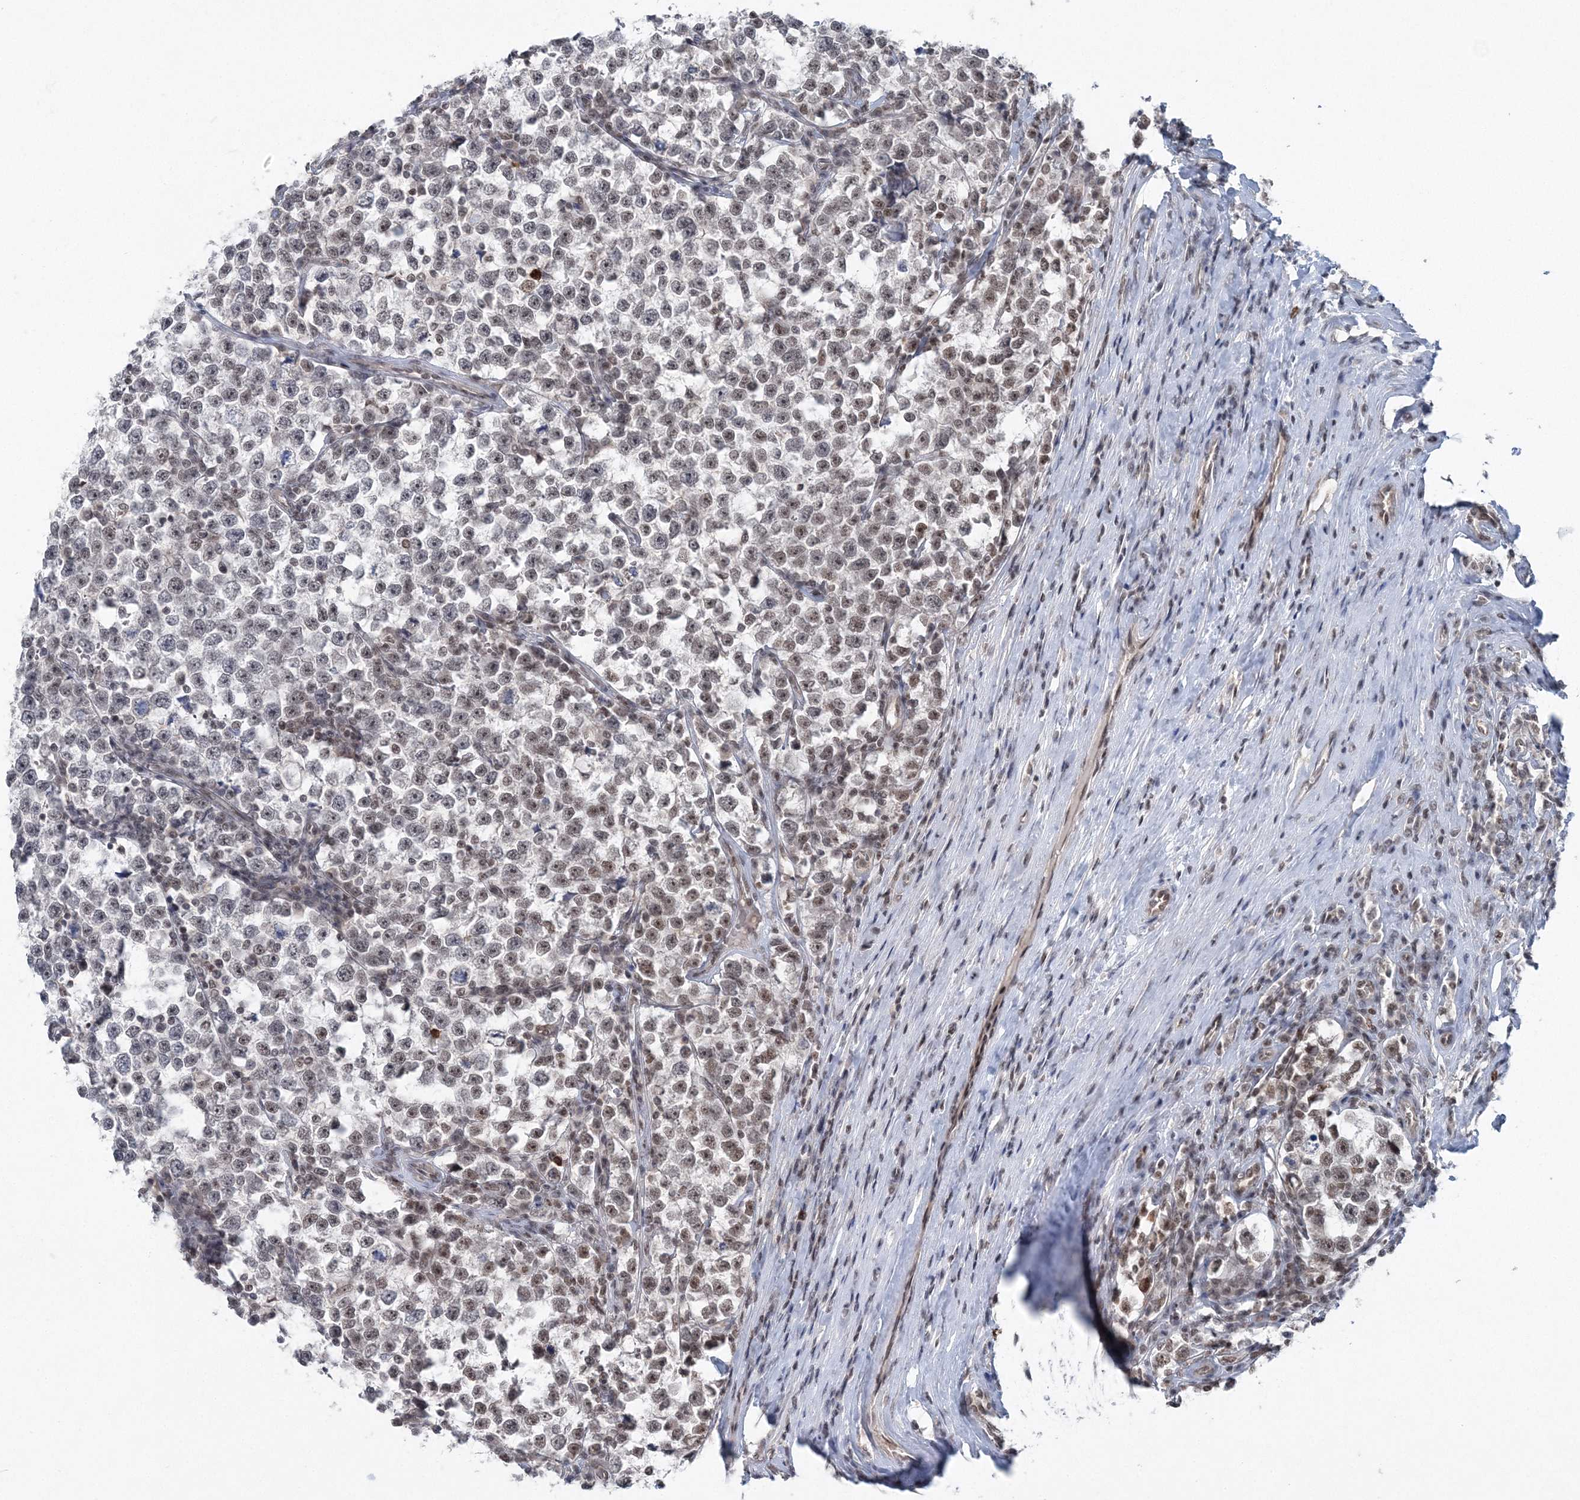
{"staining": {"intensity": "moderate", "quantity": "<25%", "location": "nuclear"}, "tissue": "testis cancer", "cell_type": "Tumor cells", "image_type": "cancer", "snomed": [{"axis": "morphology", "description": "Normal tissue, NOS"}, {"axis": "morphology", "description": "Seminoma, NOS"}, {"axis": "topography", "description": "Testis"}], "caption": "Human seminoma (testis) stained for a protein (brown) demonstrates moderate nuclear positive positivity in approximately <25% of tumor cells.", "gene": "PDS5A", "patient": {"sex": "male", "age": 43}}